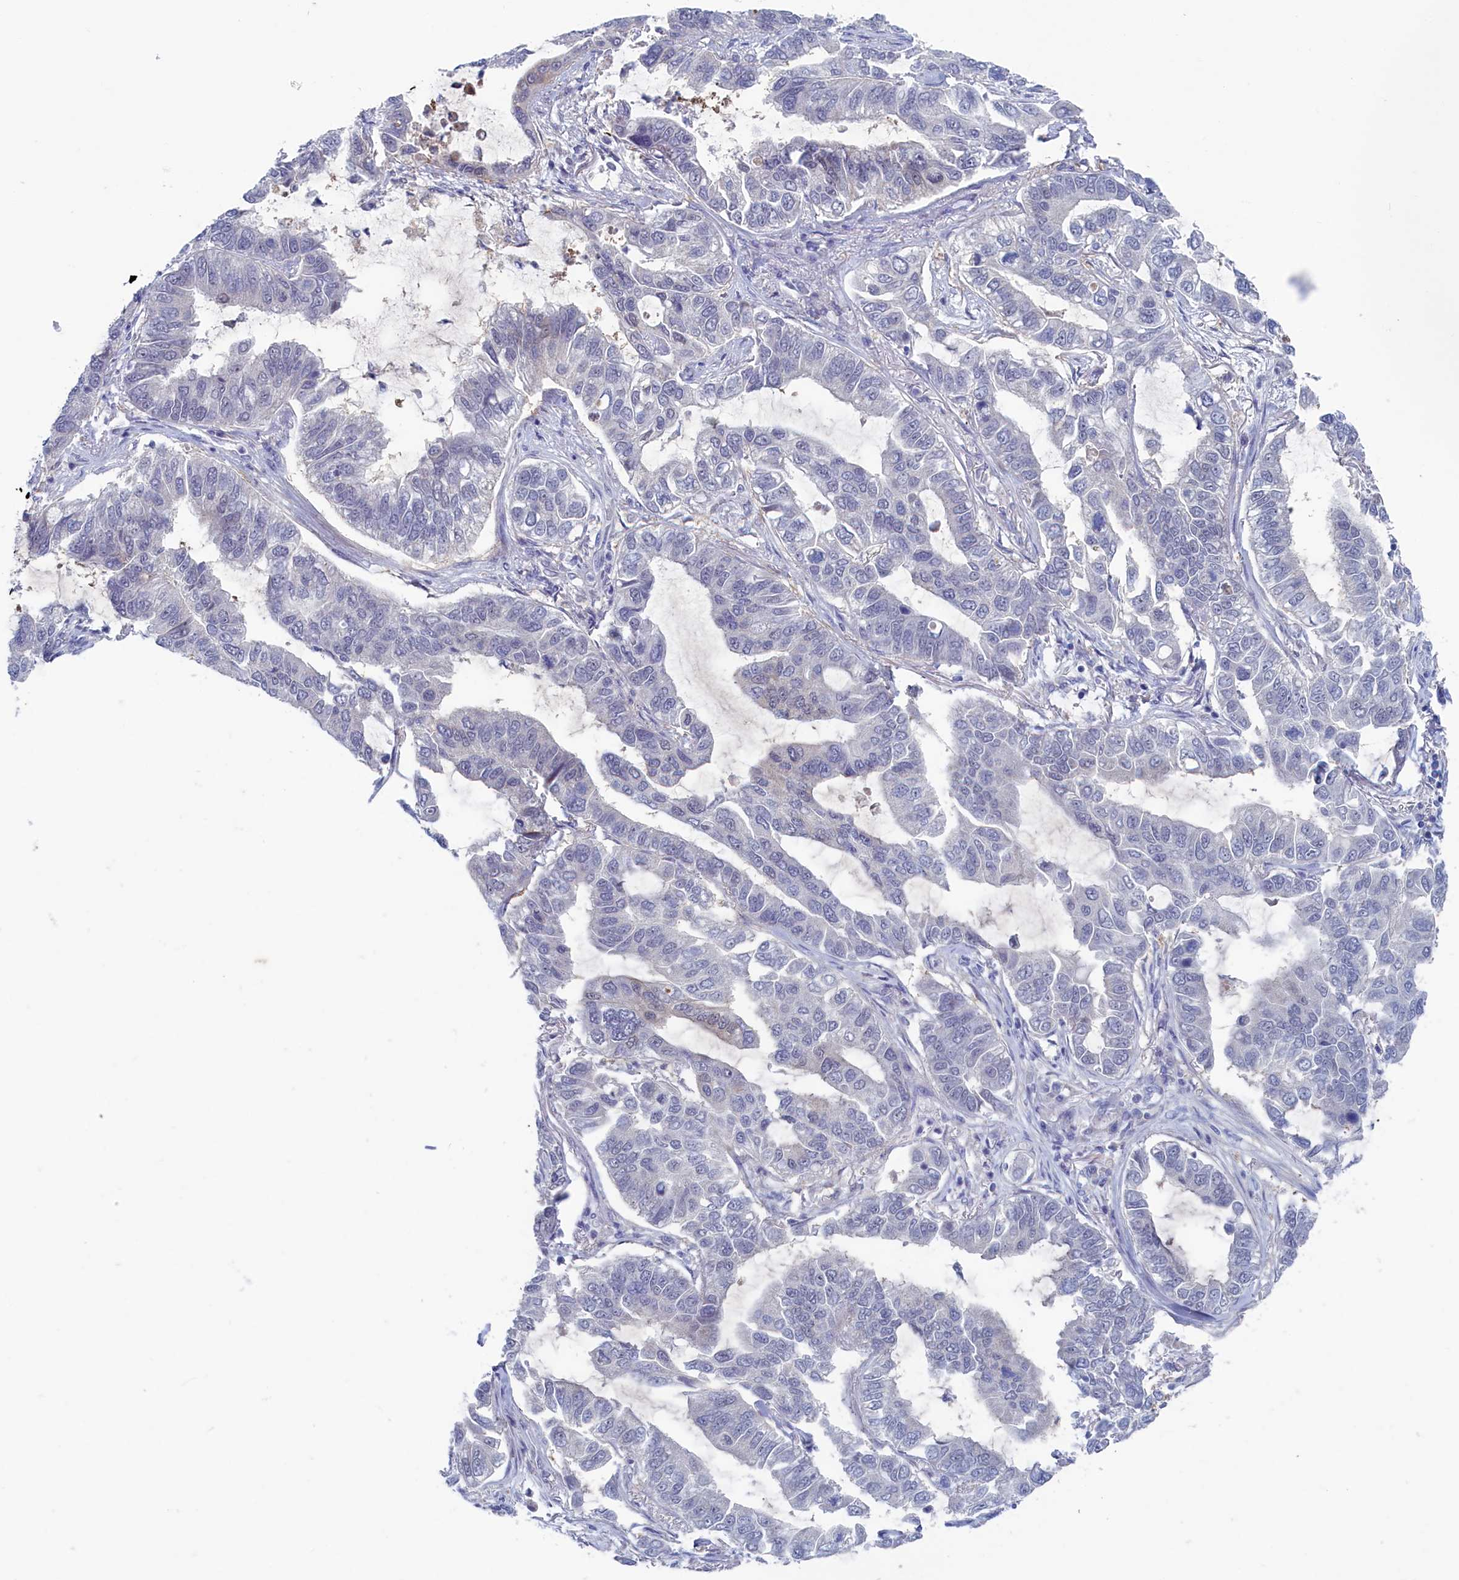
{"staining": {"intensity": "negative", "quantity": "none", "location": "none"}, "tissue": "lung cancer", "cell_type": "Tumor cells", "image_type": "cancer", "snomed": [{"axis": "morphology", "description": "Adenocarcinoma, NOS"}, {"axis": "topography", "description": "Lung"}], "caption": "Tumor cells show no significant staining in lung adenocarcinoma.", "gene": "WDR76", "patient": {"sex": "male", "age": 64}}